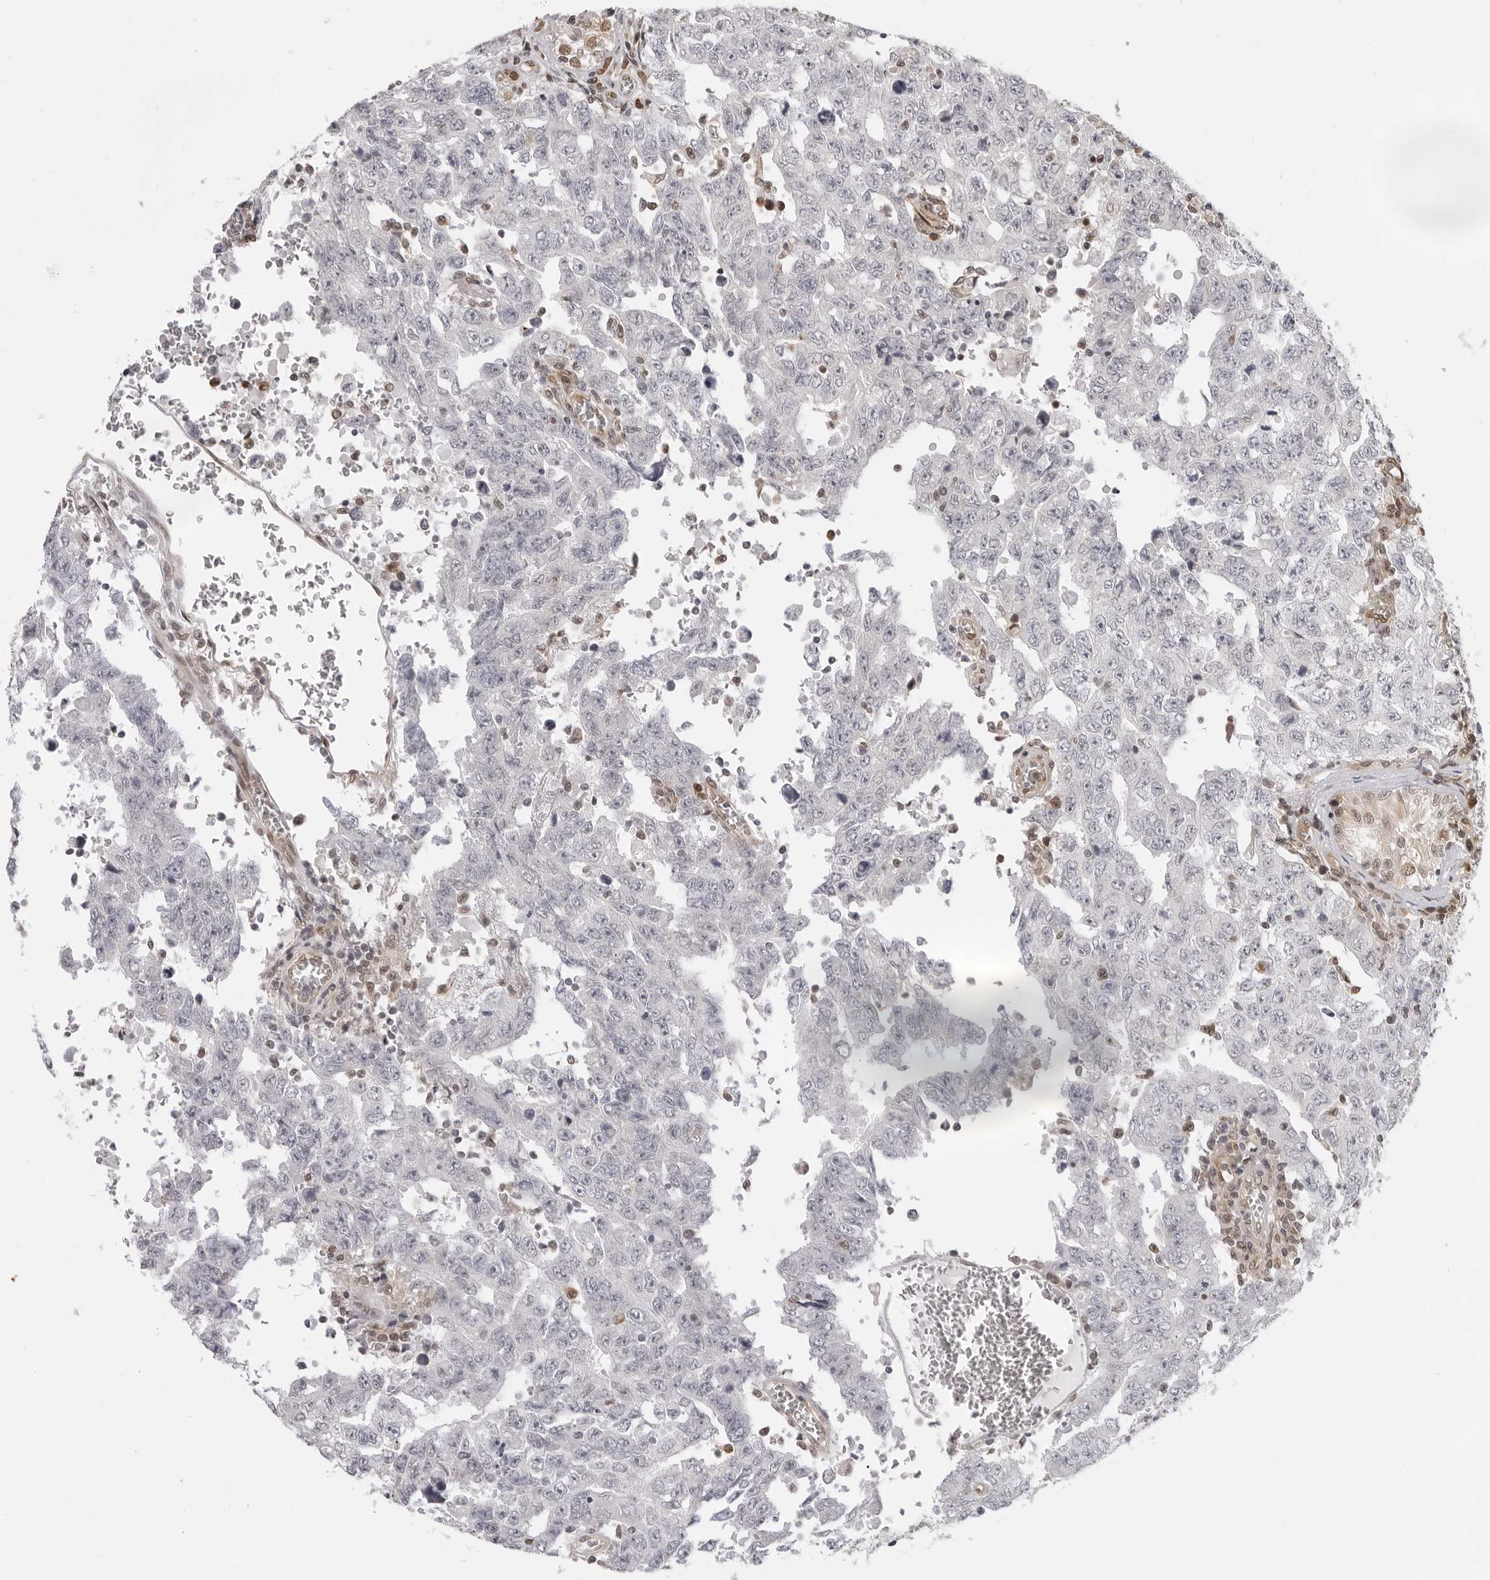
{"staining": {"intensity": "negative", "quantity": "none", "location": "none"}, "tissue": "testis cancer", "cell_type": "Tumor cells", "image_type": "cancer", "snomed": [{"axis": "morphology", "description": "Carcinoma, Embryonal, NOS"}, {"axis": "topography", "description": "Testis"}], "caption": "Immunohistochemistry (IHC) image of neoplastic tissue: human testis embryonal carcinoma stained with DAB (3,3'-diaminobenzidine) reveals no significant protein expression in tumor cells.", "gene": "CASP7", "patient": {"sex": "male", "age": 26}}